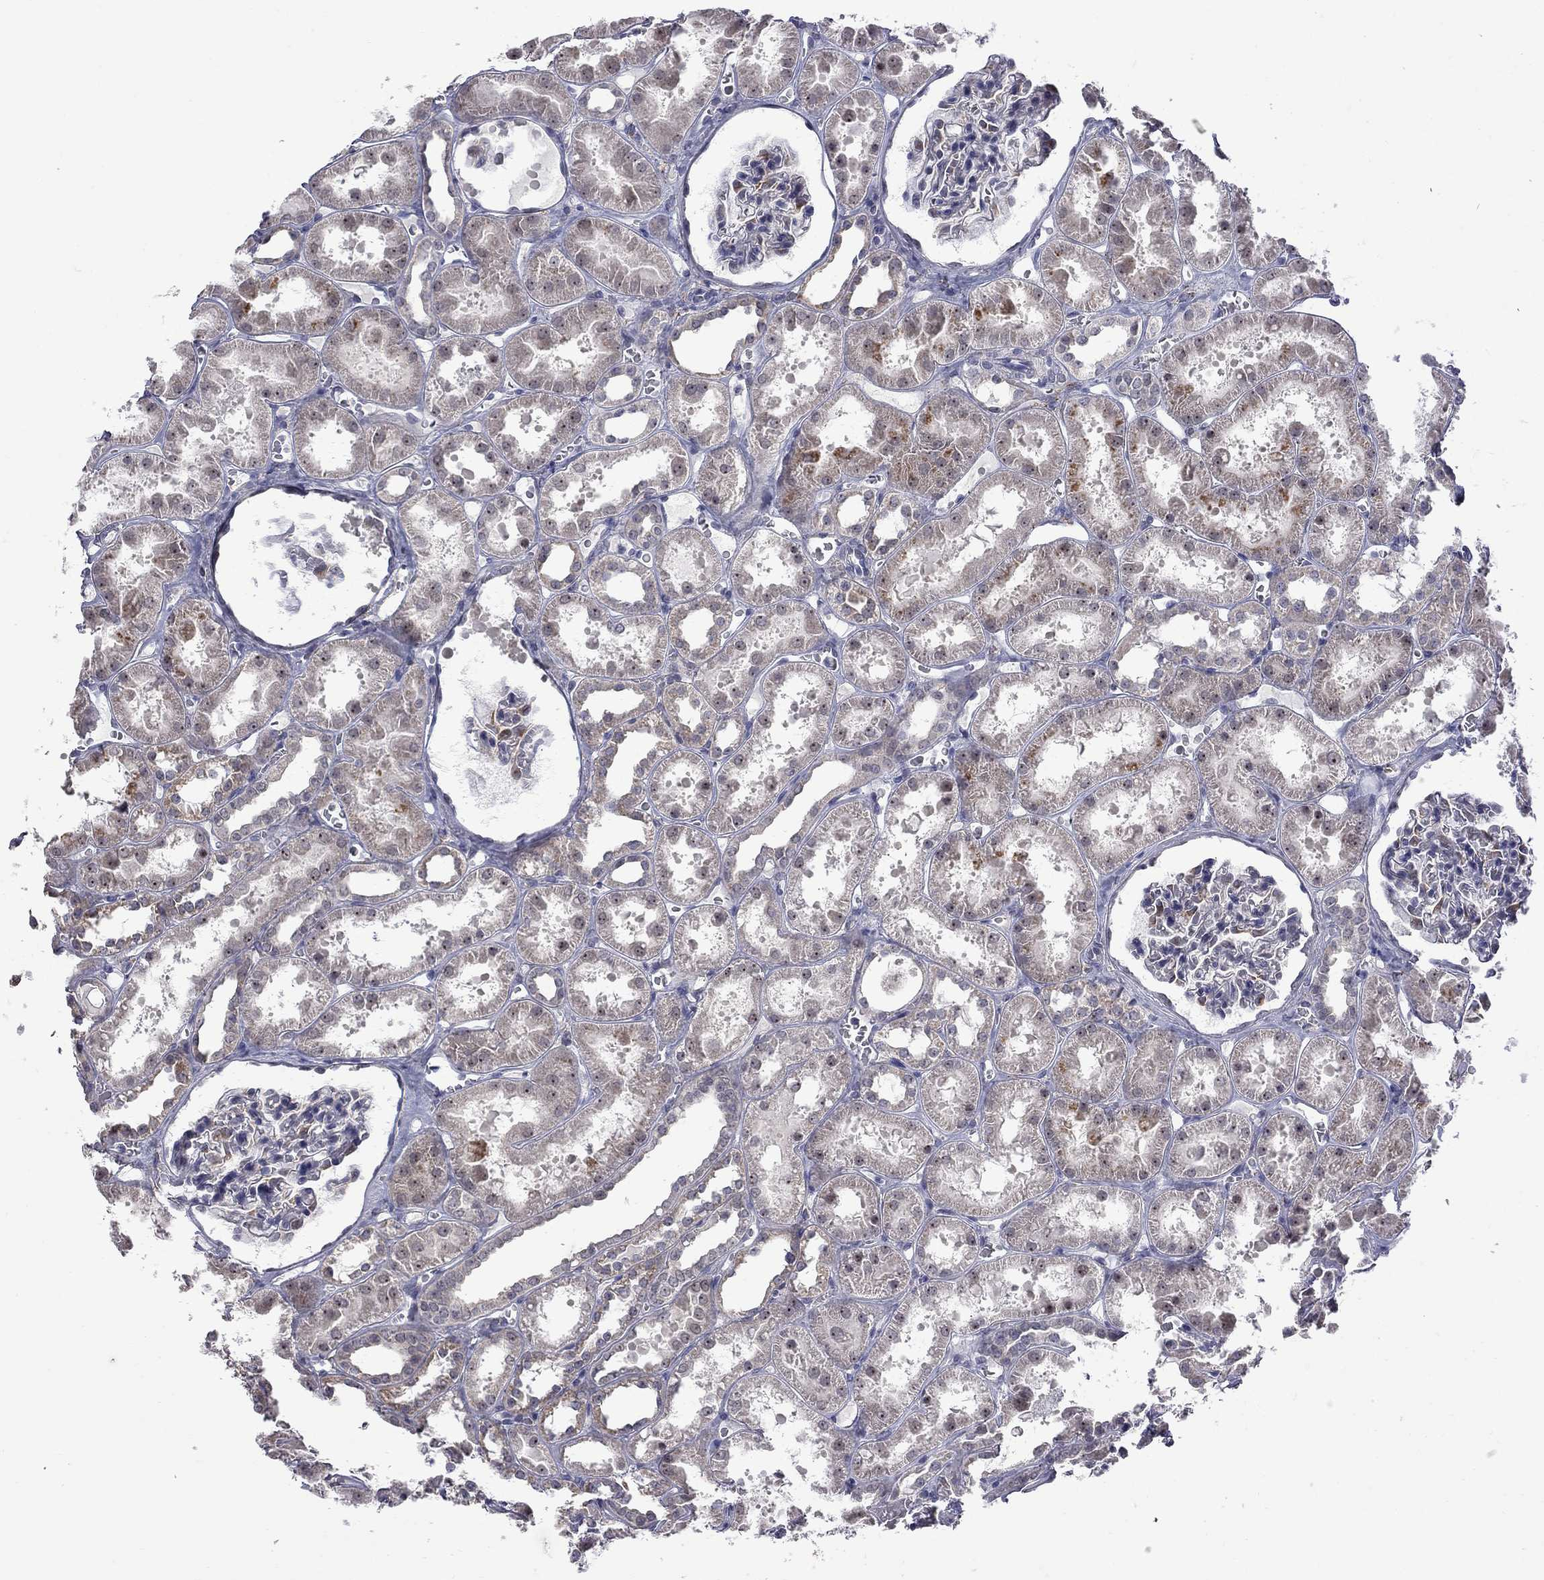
{"staining": {"intensity": "negative", "quantity": "none", "location": "none"}, "tissue": "kidney", "cell_type": "Cells in glomeruli", "image_type": "normal", "snomed": [{"axis": "morphology", "description": "Normal tissue, NOS"}, {"axis": "topography", "description": "Kidney"}], "caption": "The immunohistochemistry image has no significant positivity in cells in glomeruli of kidney.", "gene": "GSG1L", "patient": {"sex": "female", "age": 41}}